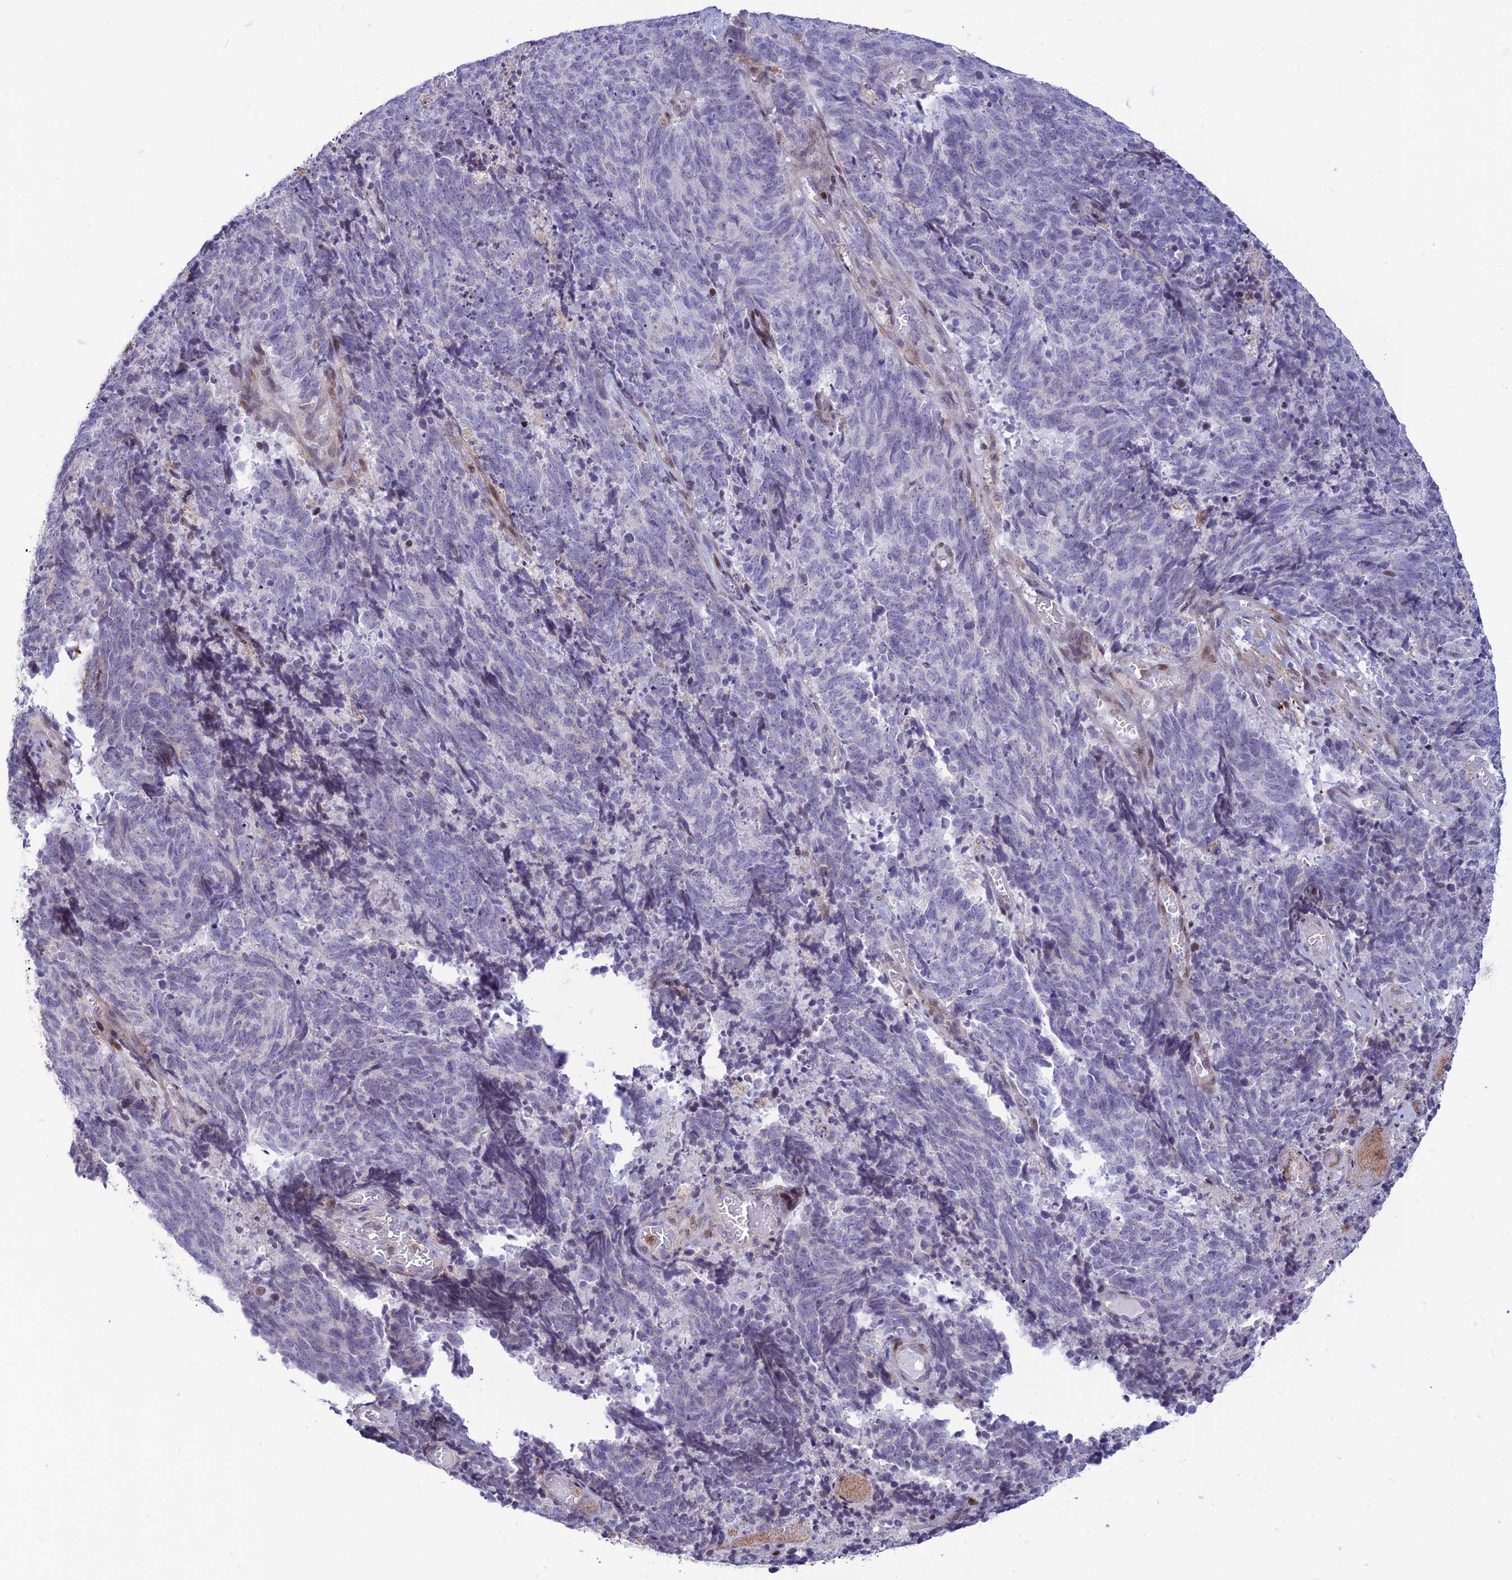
{"staining": {"intensity": "negative", "quantity": "none", "location": "none"}, "tissue": "cervical cancer", "cell_type": "Tumor cells", "image_type": "cancer", "snomed": [{"axis": "morphology", "description": "Squamous cell carcinoma, NOS"}, {"axis": "topography", "description": "Cervix"}], "caption": "This photomicrograph is of cervical cancer (squamous cell carcinoma) stained with immunohistochemistry to label a protein in brown with the nuclei are counter-stained blue. There is no positivity in tumor cells.", "gene": "FAM186B", "patient": {"sex": "female", "age": 29}}